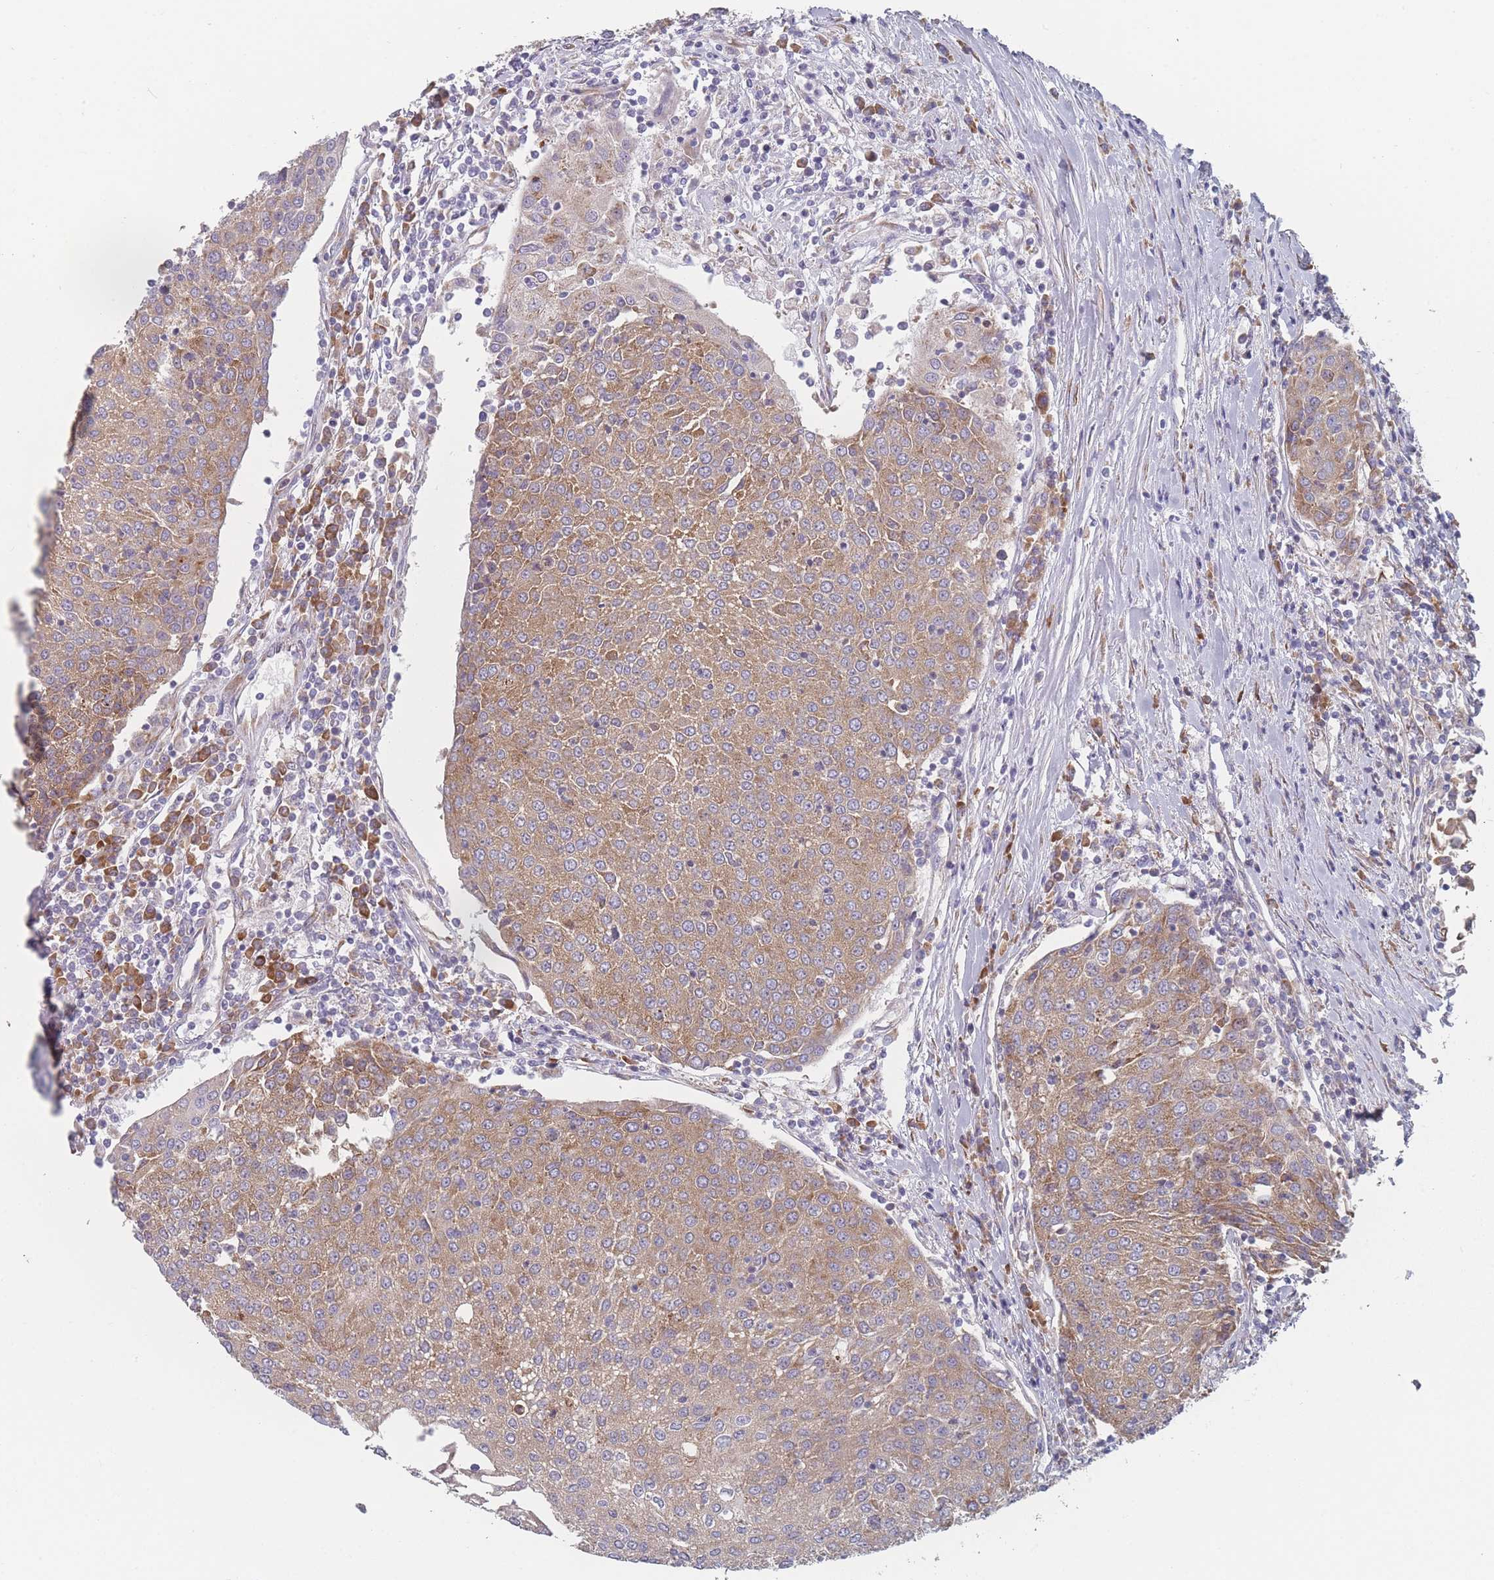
{"staining": {"intensity": "moderate", "quantity": ">75%", "location": "cytoplasmic/membranous"}, "tissue": "urothelial cancer", "cell_type": "Tumor cells", "image_type": "cancer", "snomed": [{"axis": "morphology", "description": "Urothelial carcinoma, High grade"}, {"axis": "topography", "description": "Urinary bladder"}], "caption": "Immunohistochemical staining of high-grade urothelial carcinoma reveals moderate cytoplasmic/membranous protein staining in approximately >75% of tumor cells.", "gene": "CACNG5", "patient": {"sex": "female", "age": 85}}